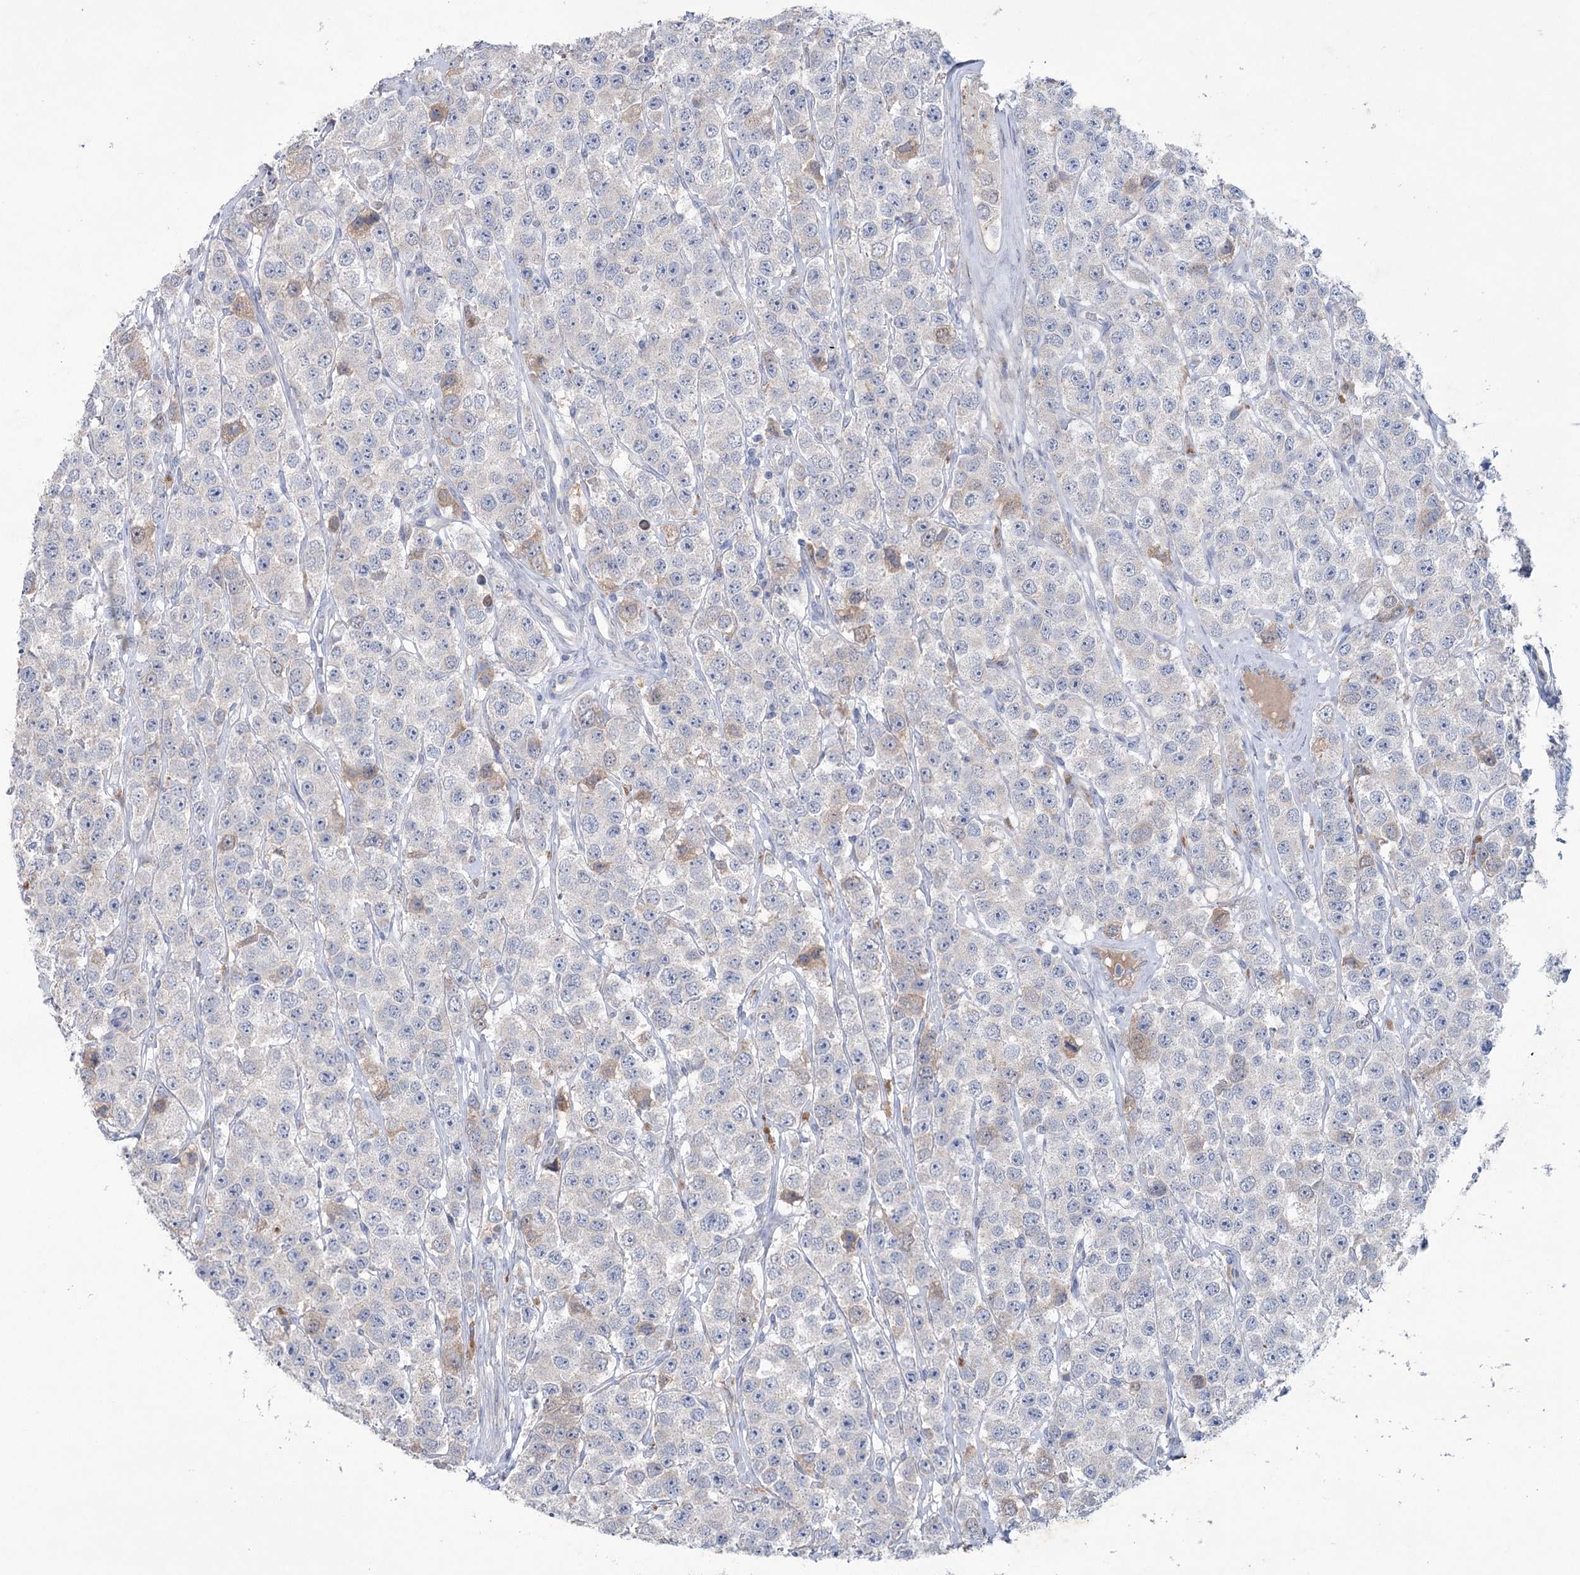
{"staining": {"intensity": "weak", "quantity": "<25%", "location": "cytoplasmic/membranous"}, "tissue": "testis cancer", "cell_type": "Tumor cells", "image_type": "cancer", "snomed": [{"axis": "morphology", "description": "Seminoma, NOS"}, {"axis": "topography", "description": "Testis"}], "caption": "High power microscopy micrograph of an immunohistochemistry (IHC) histopathology image of testis cancer, revealing no significant staining in tumor cells.", "gene": "MTCH2", "patient": {"sex": "male", "age": 28}}